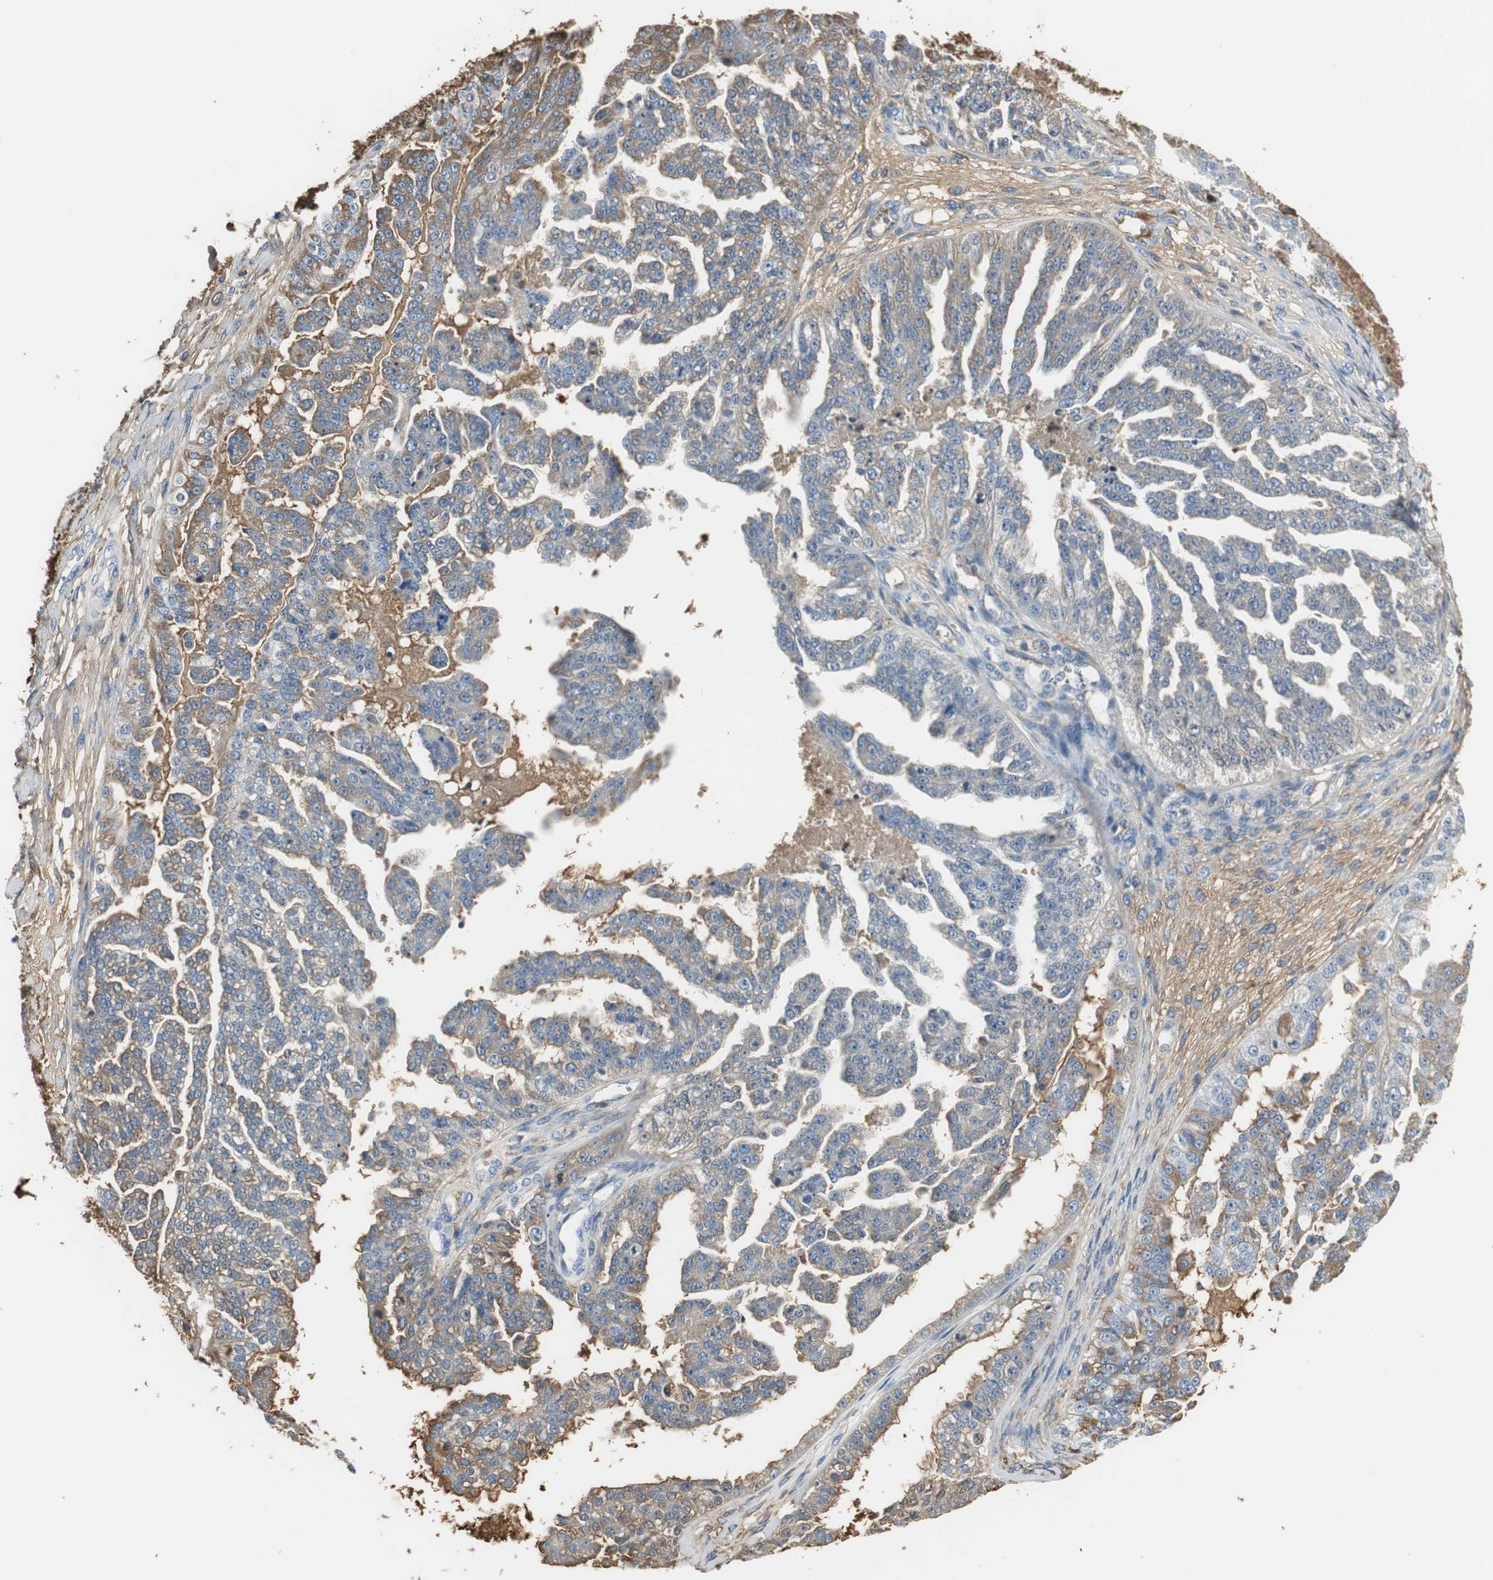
{"staining": {"intensity": "weak", "quantity": "25%-75%", "location": "cytoplasmic/membranous"}, "tissue": "ovarian cancer", "cell_type": "Tumor cells", "image_type": "cancer", "snomed": [{"axis": "morphology", "description": "Carcinoma, NOS"}, {"axis": "topography", "description": "Soft tissue"}, {"axis": "topography", "description": "Ovary"}], "caption": "Immunohistochemical staining of human ovarian cancer demonstrates low levels of weak cytoplasmic/membranous protein staining in about 25%-75% of tumor cells.", "gene": "IGHA1", "patient": {"sex": "female", "age": 54}}